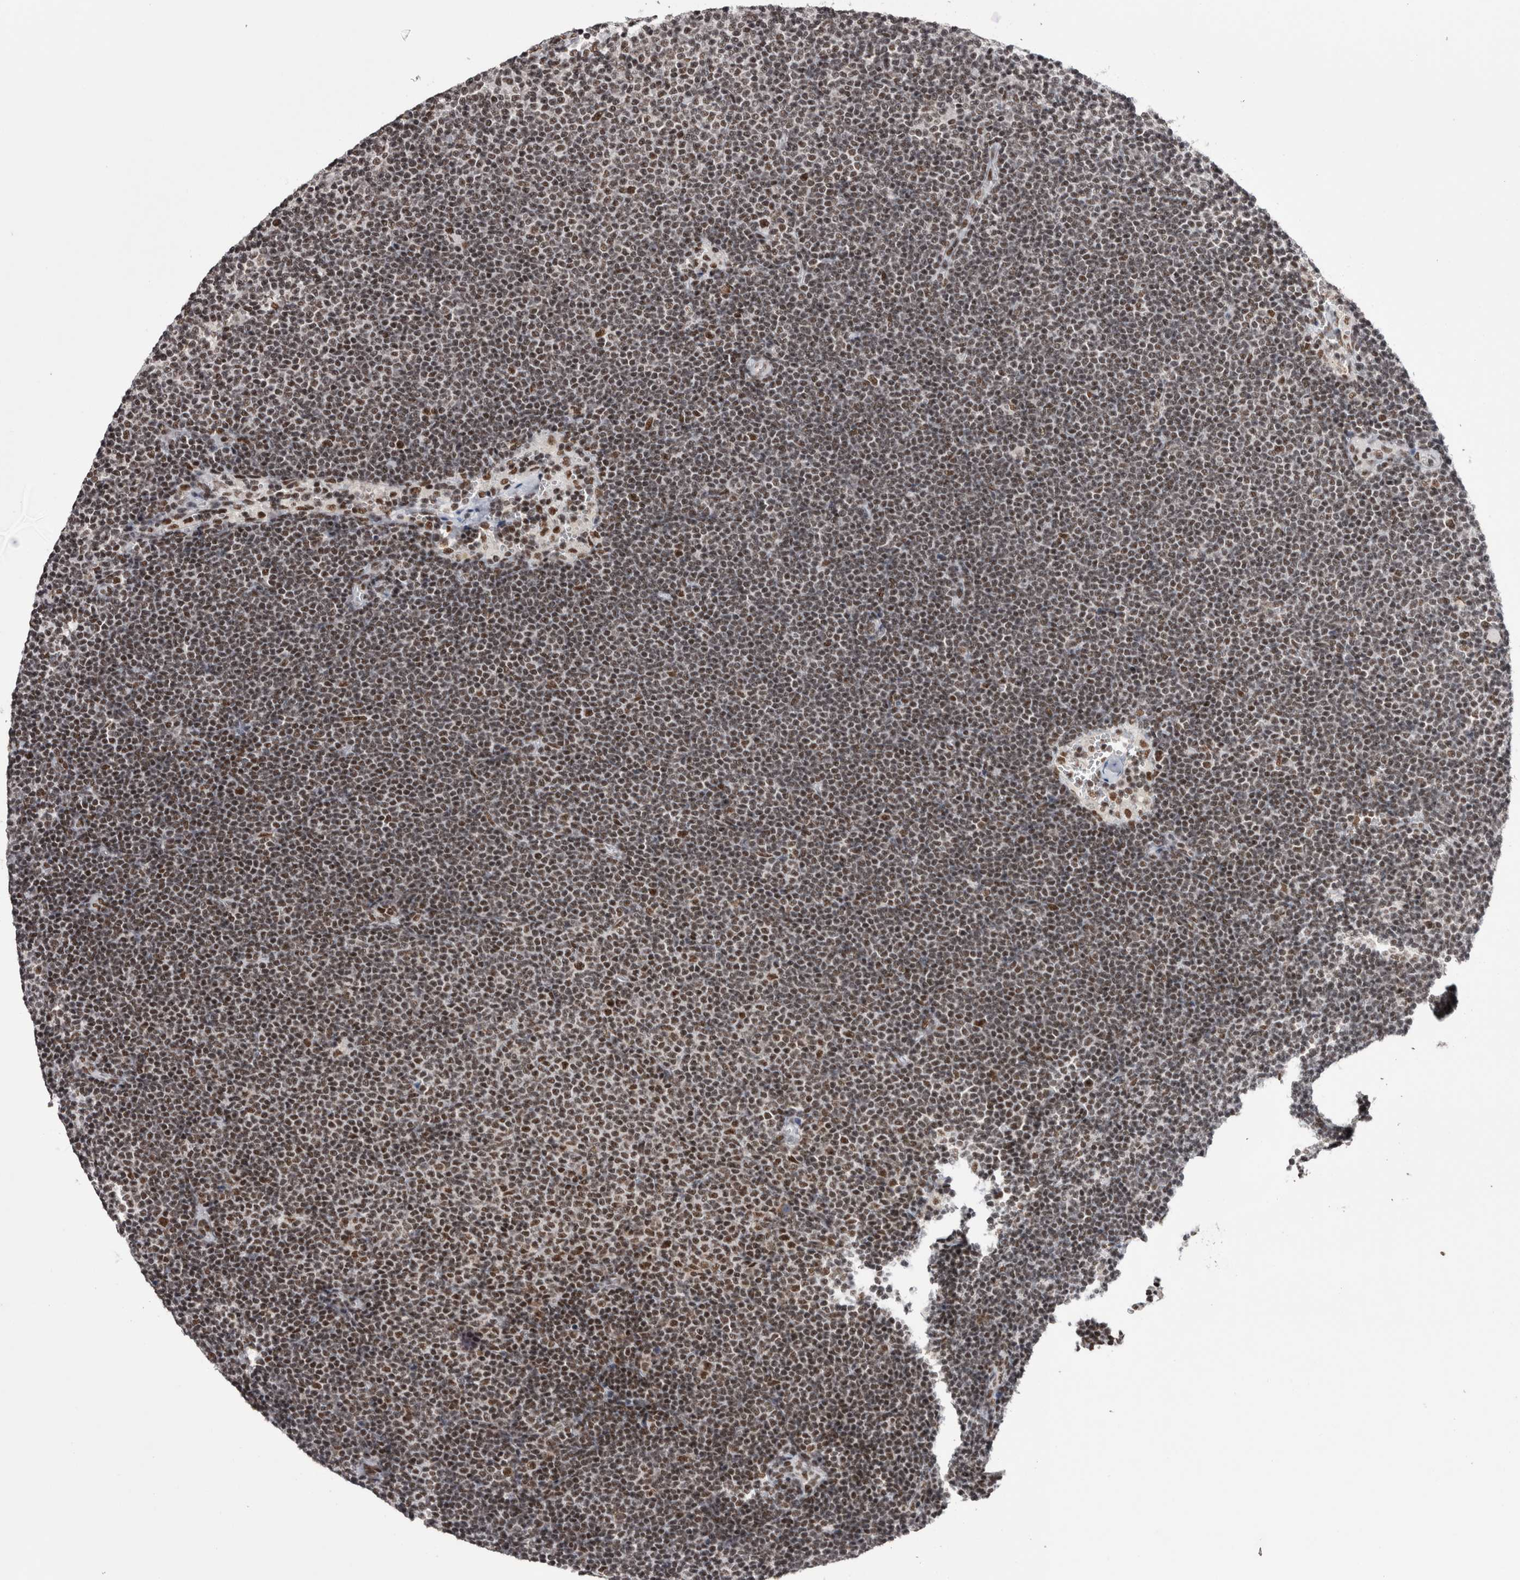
{"staining": {"intensity": "moderate", "quantity": "25%-75%", "location": "nuclear"}, "tissue": "lymphoma", "cell_type": "Tumor cells", "image_type": "cancer", "snomed": [{"axis": "morphology", "description": "Malignant lymphoma, non-Hodgkin's type, Low grade"}, {"axis": "topography", "description": "Lymph node"}], "caption": "Low-grade malignant lymphoma, non-Hodgkin's type was stained to show a protein in brown. There is medium levels of moderate nuclear positivity in about 25%-75% of tumor cells.", "gene": "SMC1A", "patient": {"sex": "female", "age": 53}}